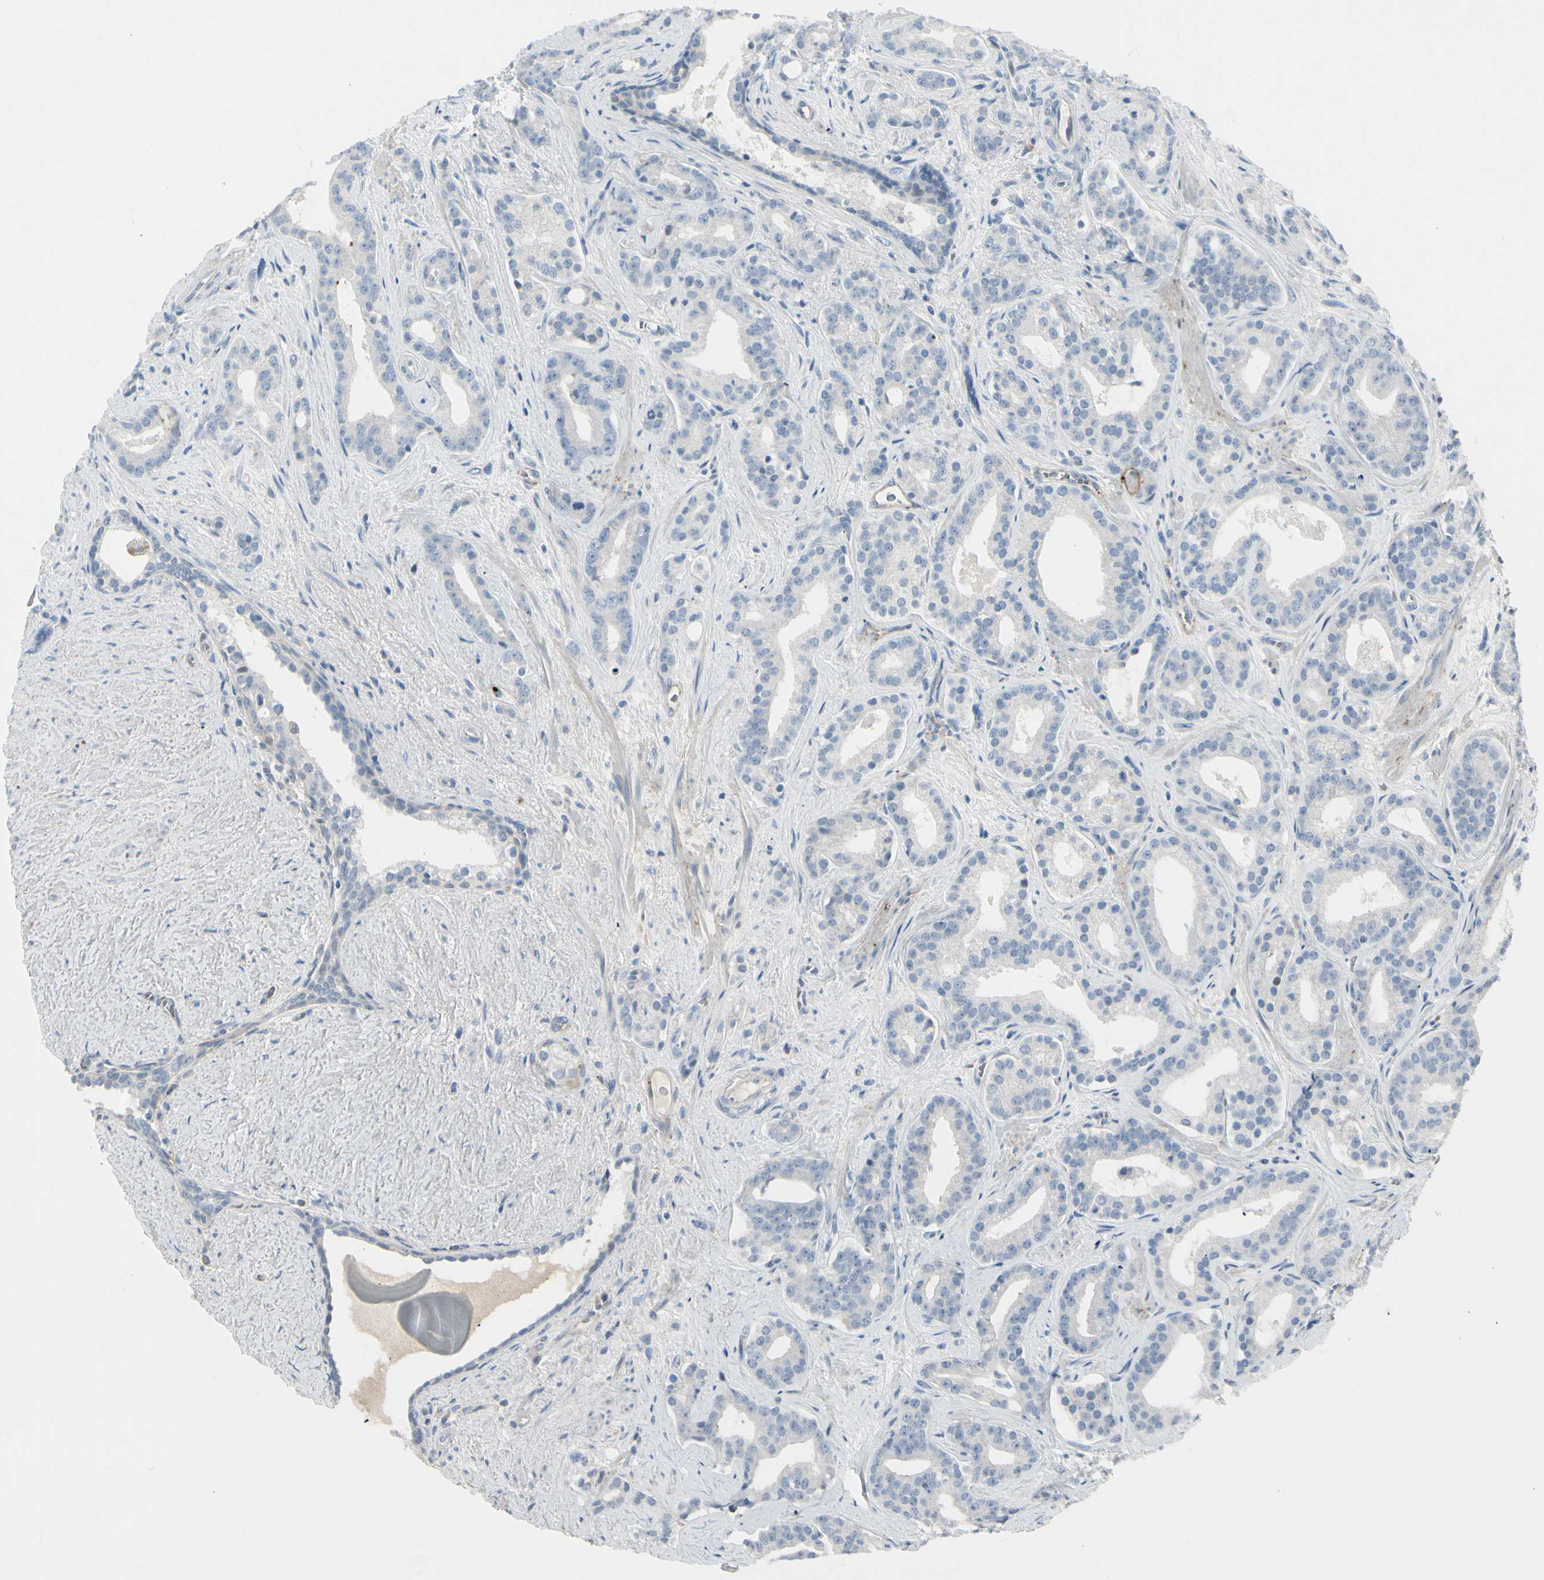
{"staining": {"intensity": "negative", "quantity": "none", "location": "none"}, "tissue": "prostate cancer", "cell_type": "Tumor cells", "image_type": "cancer", "snomed": [{"axis": "morphology", "description": "Adenocarcinoma, Low grade"}, {"axis": "topography", "description": "Prostate"}], "caption": "The photomicrograph displays no staining of tumor cells in adenocarcinoma (low-grade) (prostate).", "gene": "CACNA2D1", "patient": {"sex": "male", "age": 63}}